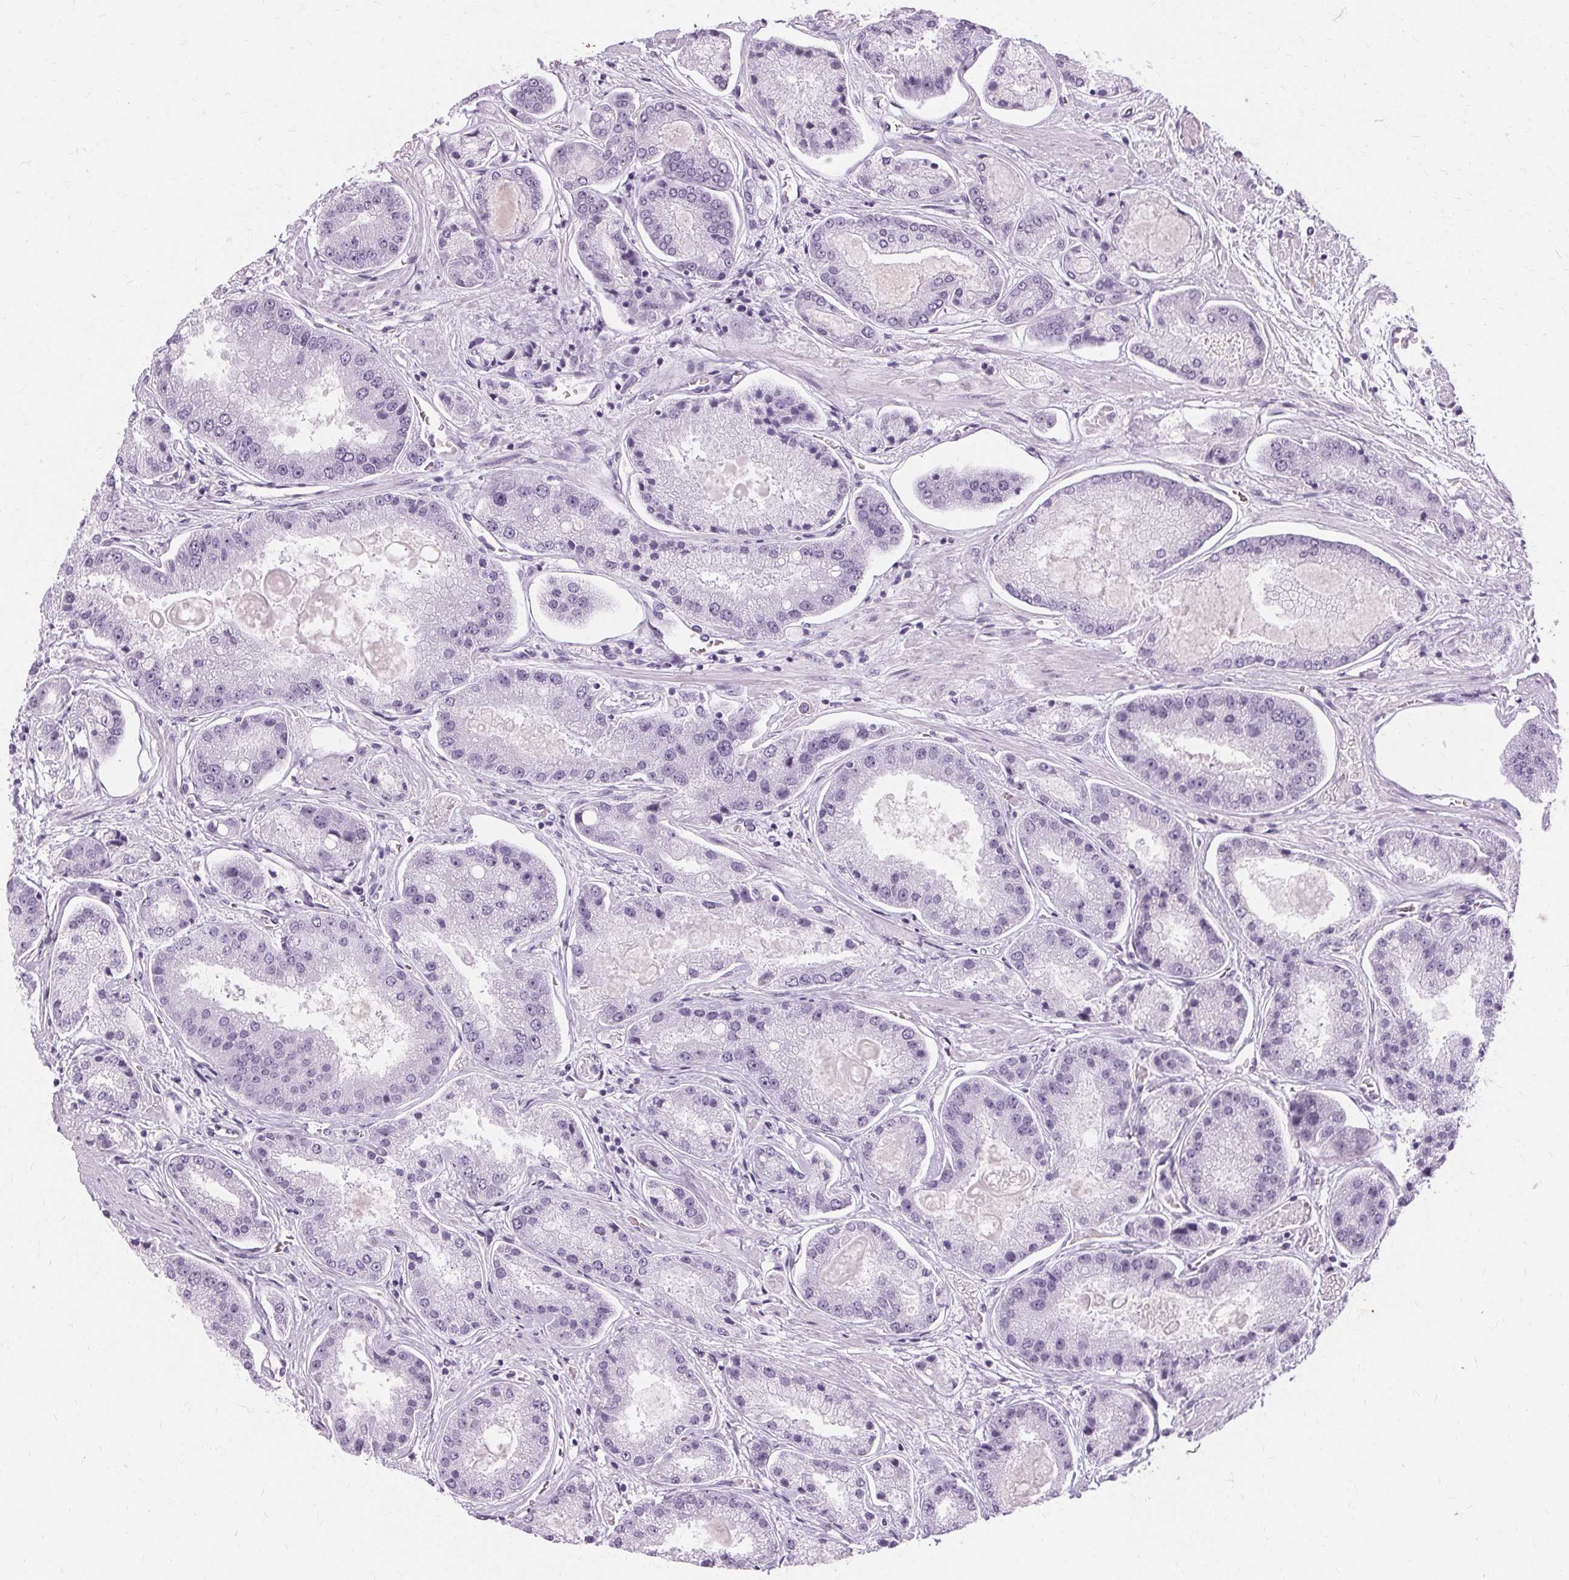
{"staining": {"intensity": "negative", "quantity": "none", "location": "none"}, "tissue": "prostate cancer", "cell_type": "Tumor cells", "image_type": "cancer", "snomed": [{"axis": "morphology", "description": "Adenocarcinoma, High grade"}, {"axis": "topography", "description": "Prostate"}], "caption": "Immunohistochemistry of human prostate cancer reveals no staining in tumor cells.", "gene": "KRT6C", "patient": {"sex": "male", "age": 67}}